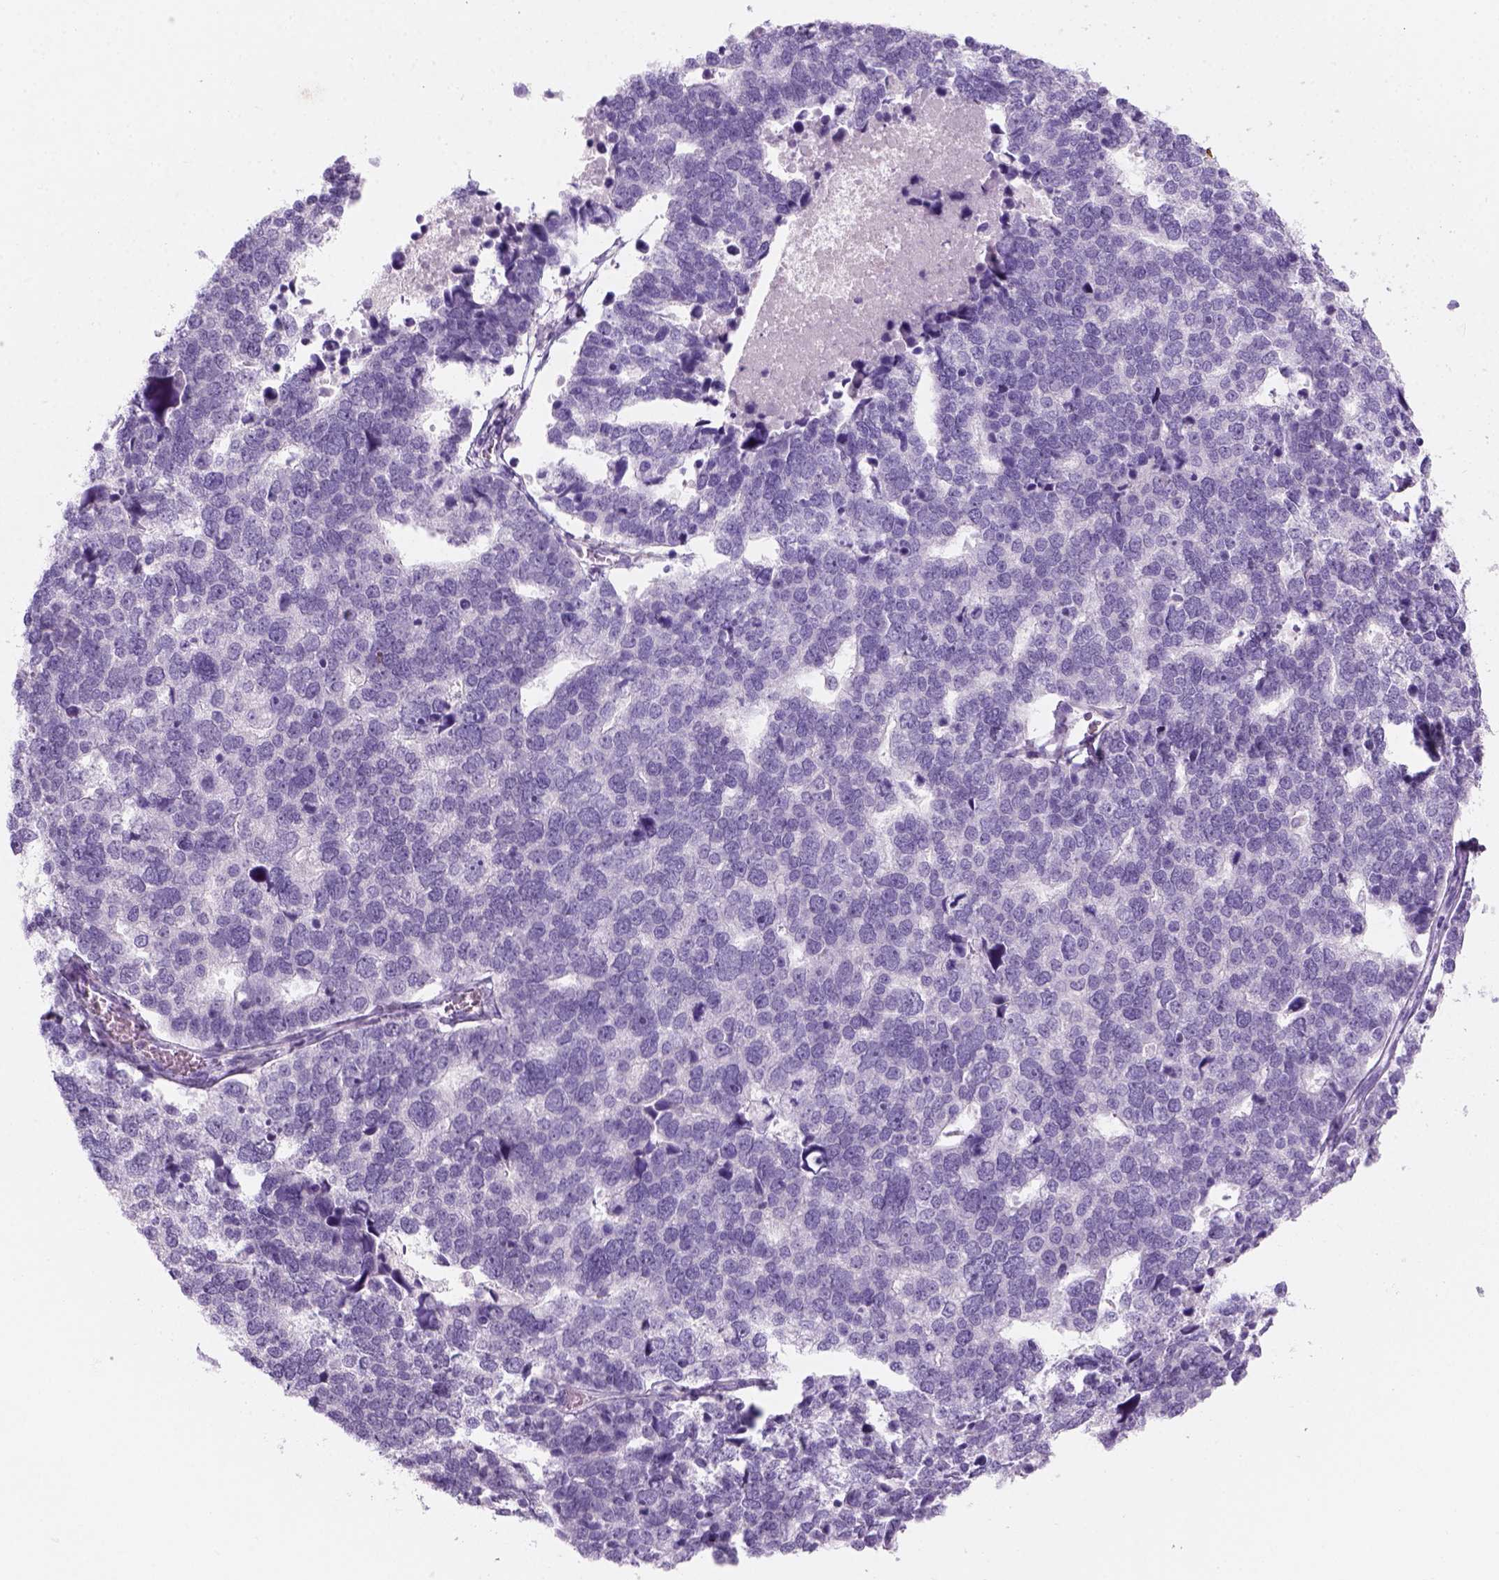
{"staining": {"intensity": "negative", "quantity": "none", "location": "none"}, "tissue": "stomach cancer", "cell_type": "Tumor cells", "image_type": "cancer", "snomed": [{"axis": "morphology", "description": "Adenocarcinoma, NOS"}, {"axis": "topography", "description": "Stomach"}], "caption": "Protein analysis of stomach cancer (adenocarcinoma) shows no significant staining in tumor cells. (Brightfield microscopy of DAB (3,3'-diaminobenzidine) immunohistochemistry (IHC) at high magnification).", "gene": "KRTAP11-1", "patient": {"sex": "male", "age": 69}}